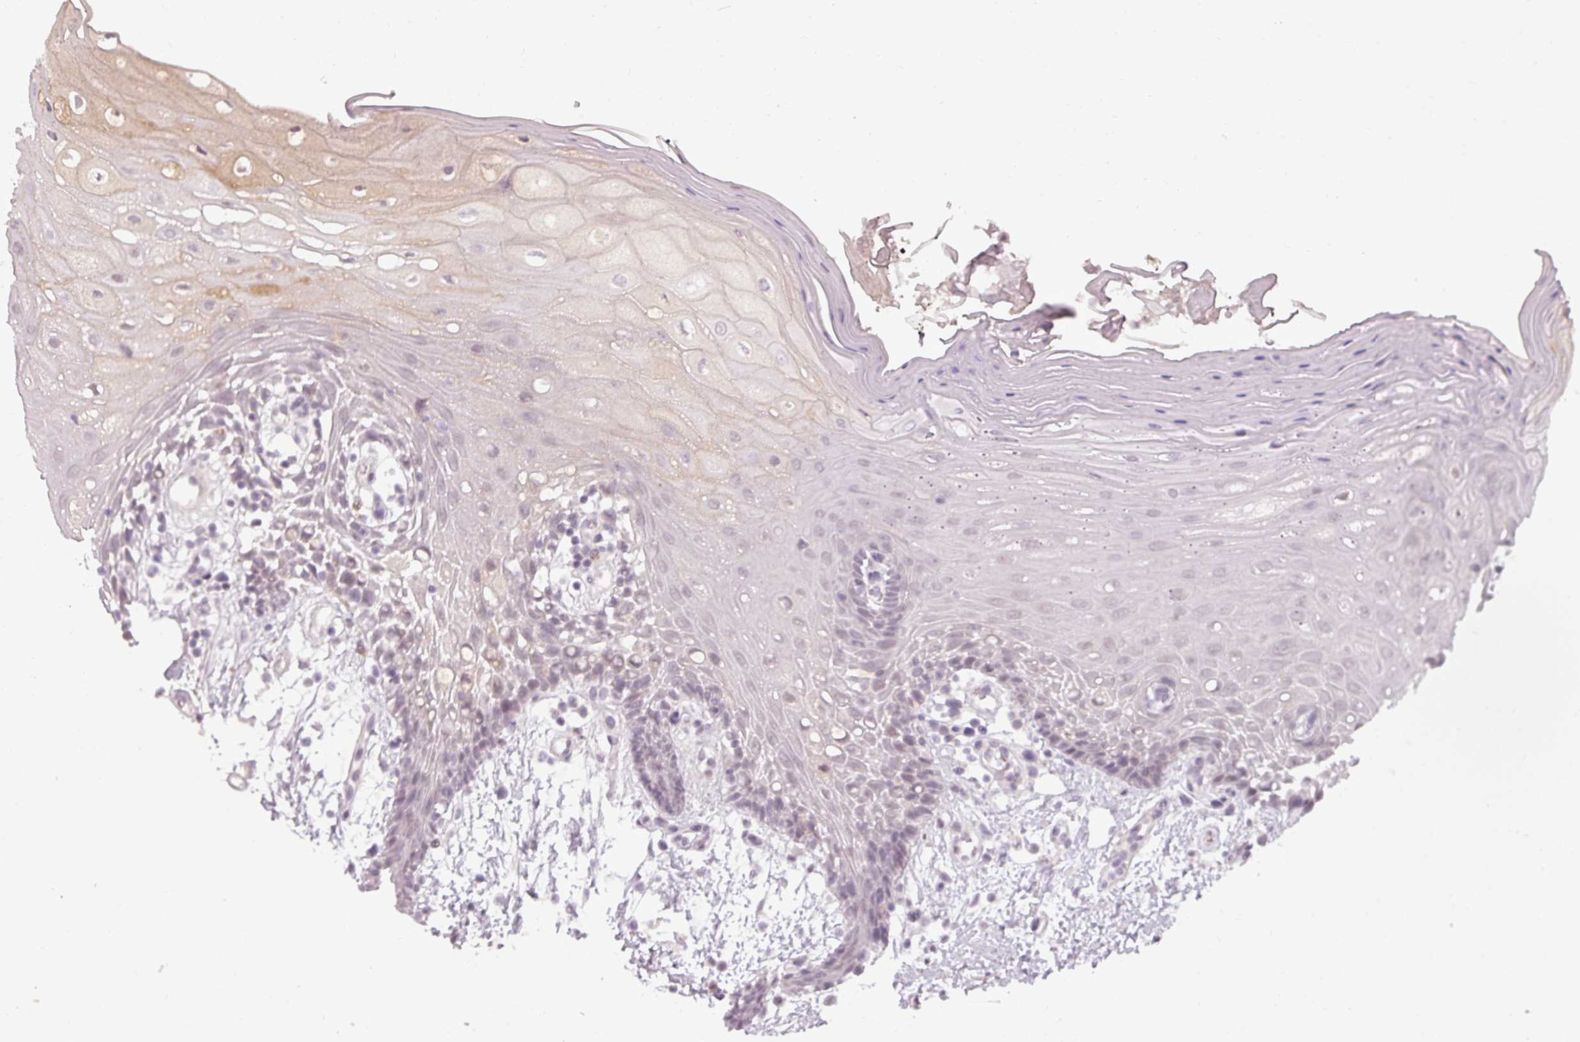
{"staining": {"intensity": "moderate", "quantity": "<25%", "location": "nuclear"}, "tissue": "oral mucosa", "cell_type": "Squamous epithelial cells", "image_type": "normal", "snomed": [{"axis": "morphology", "description": "Normal tissue, NOS"}, {"axis": "topography", "description": "Oral tissue"}, {"axis": "topography", "description": "Tounge, NOS"}], "caption": "Moderate nuclear protein positivity is appreciated in about <25% of squamous epithelial cells in oral mucosa.", "gene": "BCAS3", "patient": {"sex": "female", "age": 59}}